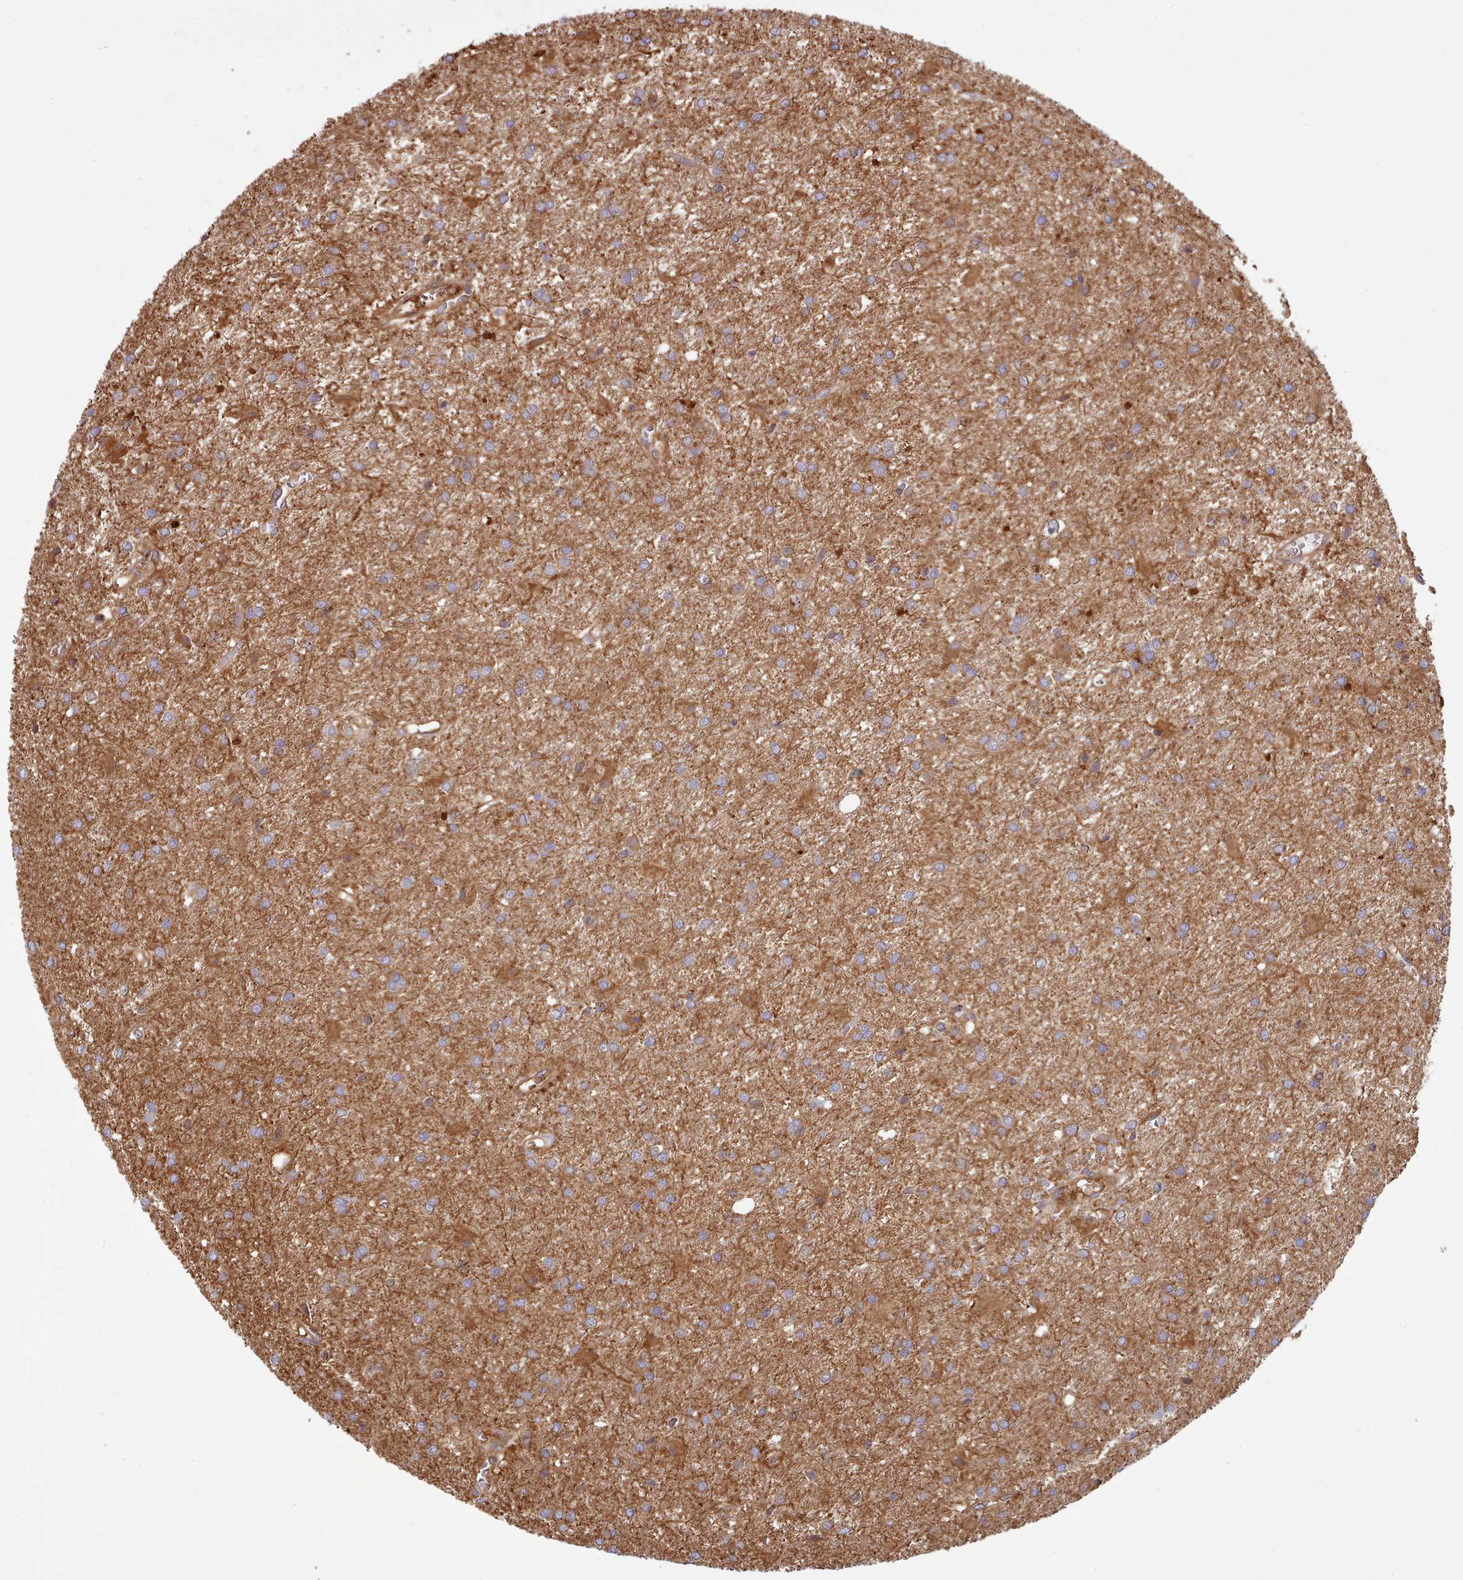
{"staining": {"intensity": "moderate", "quantity": ">75%", "location": "cytoplasmic/membranous"}, "tissue": "glioma", "cell_type": "Tumor cells", "image_type": "cancer", "snomed": [{"axis": "morphology", "description": "Glioma, malignant, High grade"}, {"axis": "topography", "description": "Brain"}], "caption": "A photomicrograph showing moderate cytoplasmic/membranous expression in approximately >75% of tumor cells in glioma, as visualized by brown immunohistochemical staining.", "gene": "SLC4A9", "patient": {"sex": "female", "age": 50}}